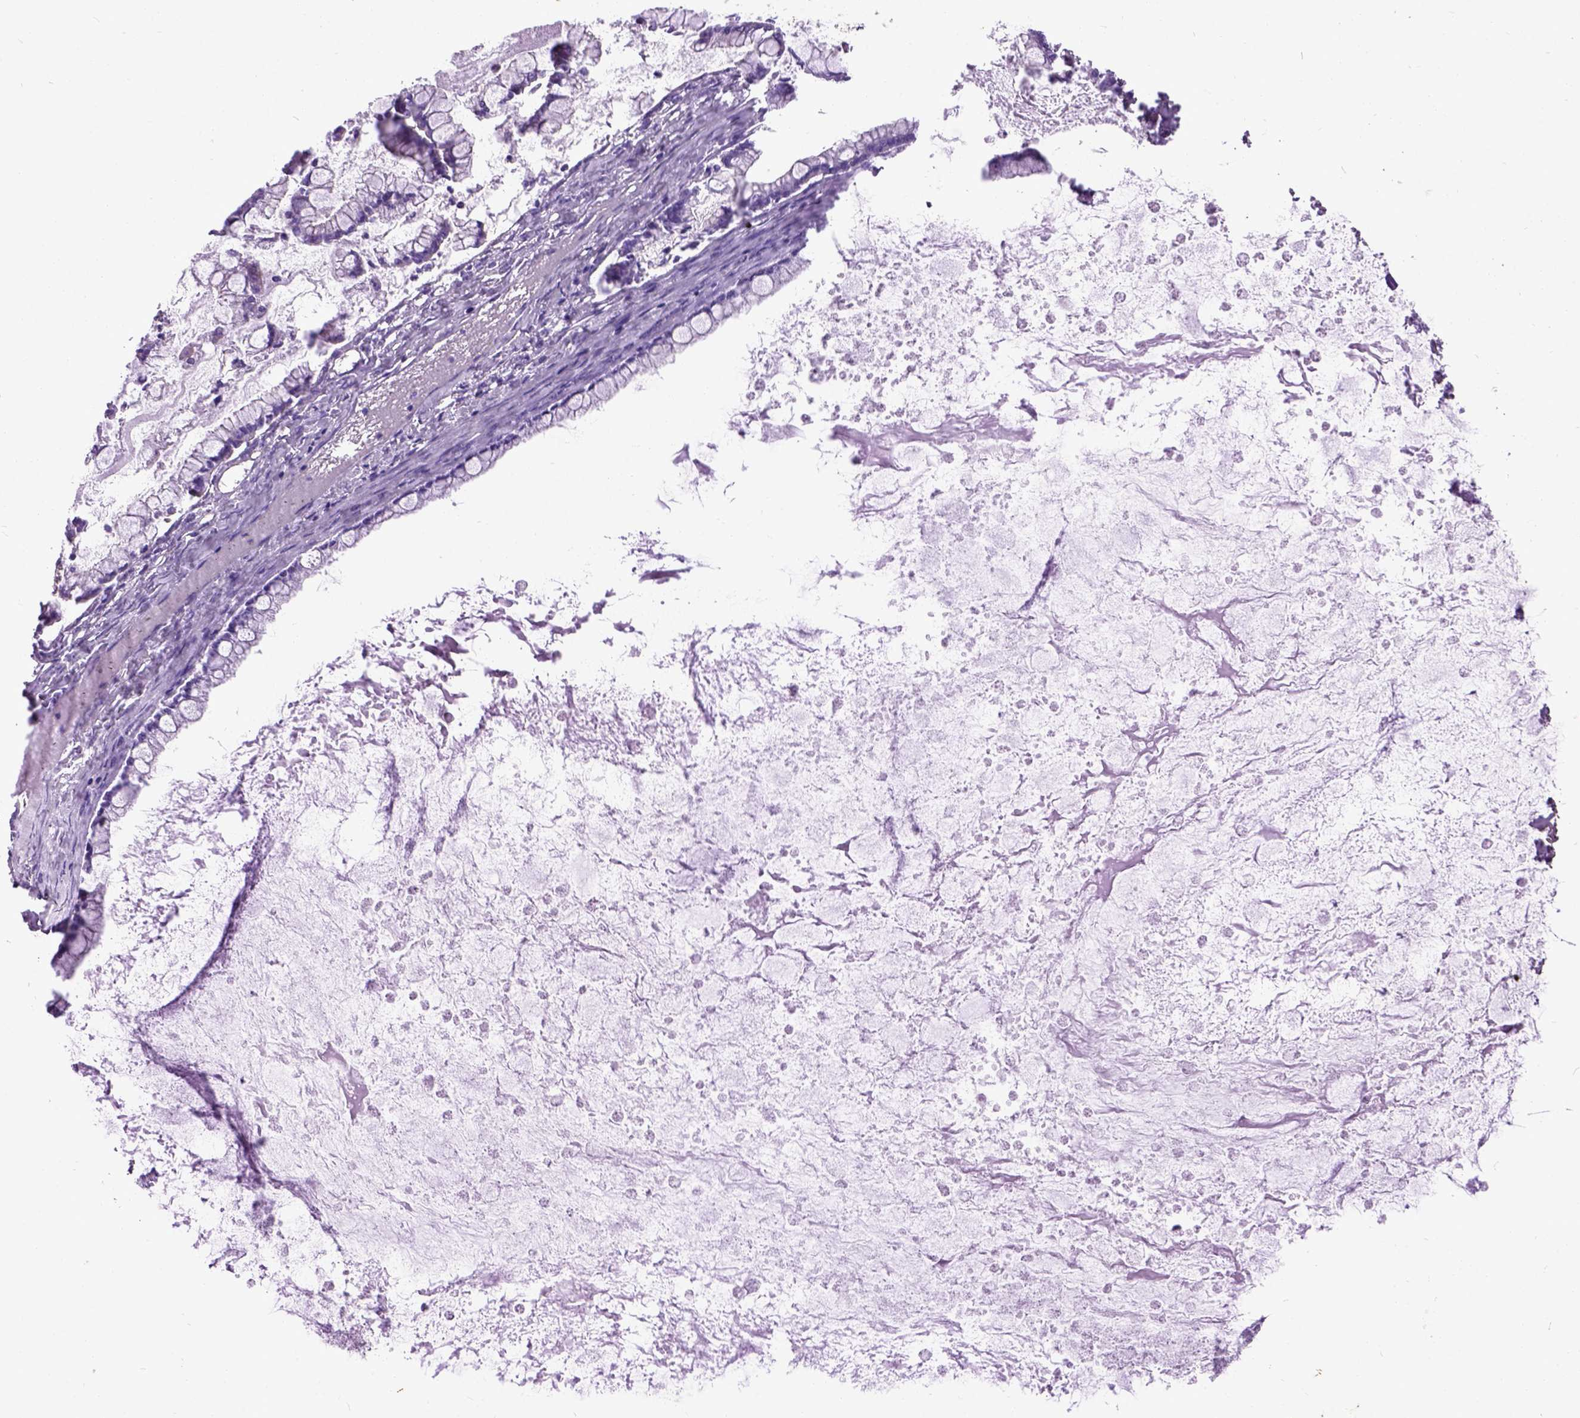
{"staining": {"intensity": "negative", "quantity": "none", "location": "none"}, "tissue": "ovarian cancer", "cell_type": "Tumor cells", "image_type": "cancer", "snomed": [{"axis": "morphology", "description": "Cystadenocarcinoma, mucinous, NOS"}, {"axis": "topography", "description": "Ovary"}], "caption": "DAB immunohistochemical staining of ovarian mucinous cystadenocarcinoma reveals no significant staining in tumor cells.", "gene": "MAPT", "patient": {"sex": "female", "age": 67}}